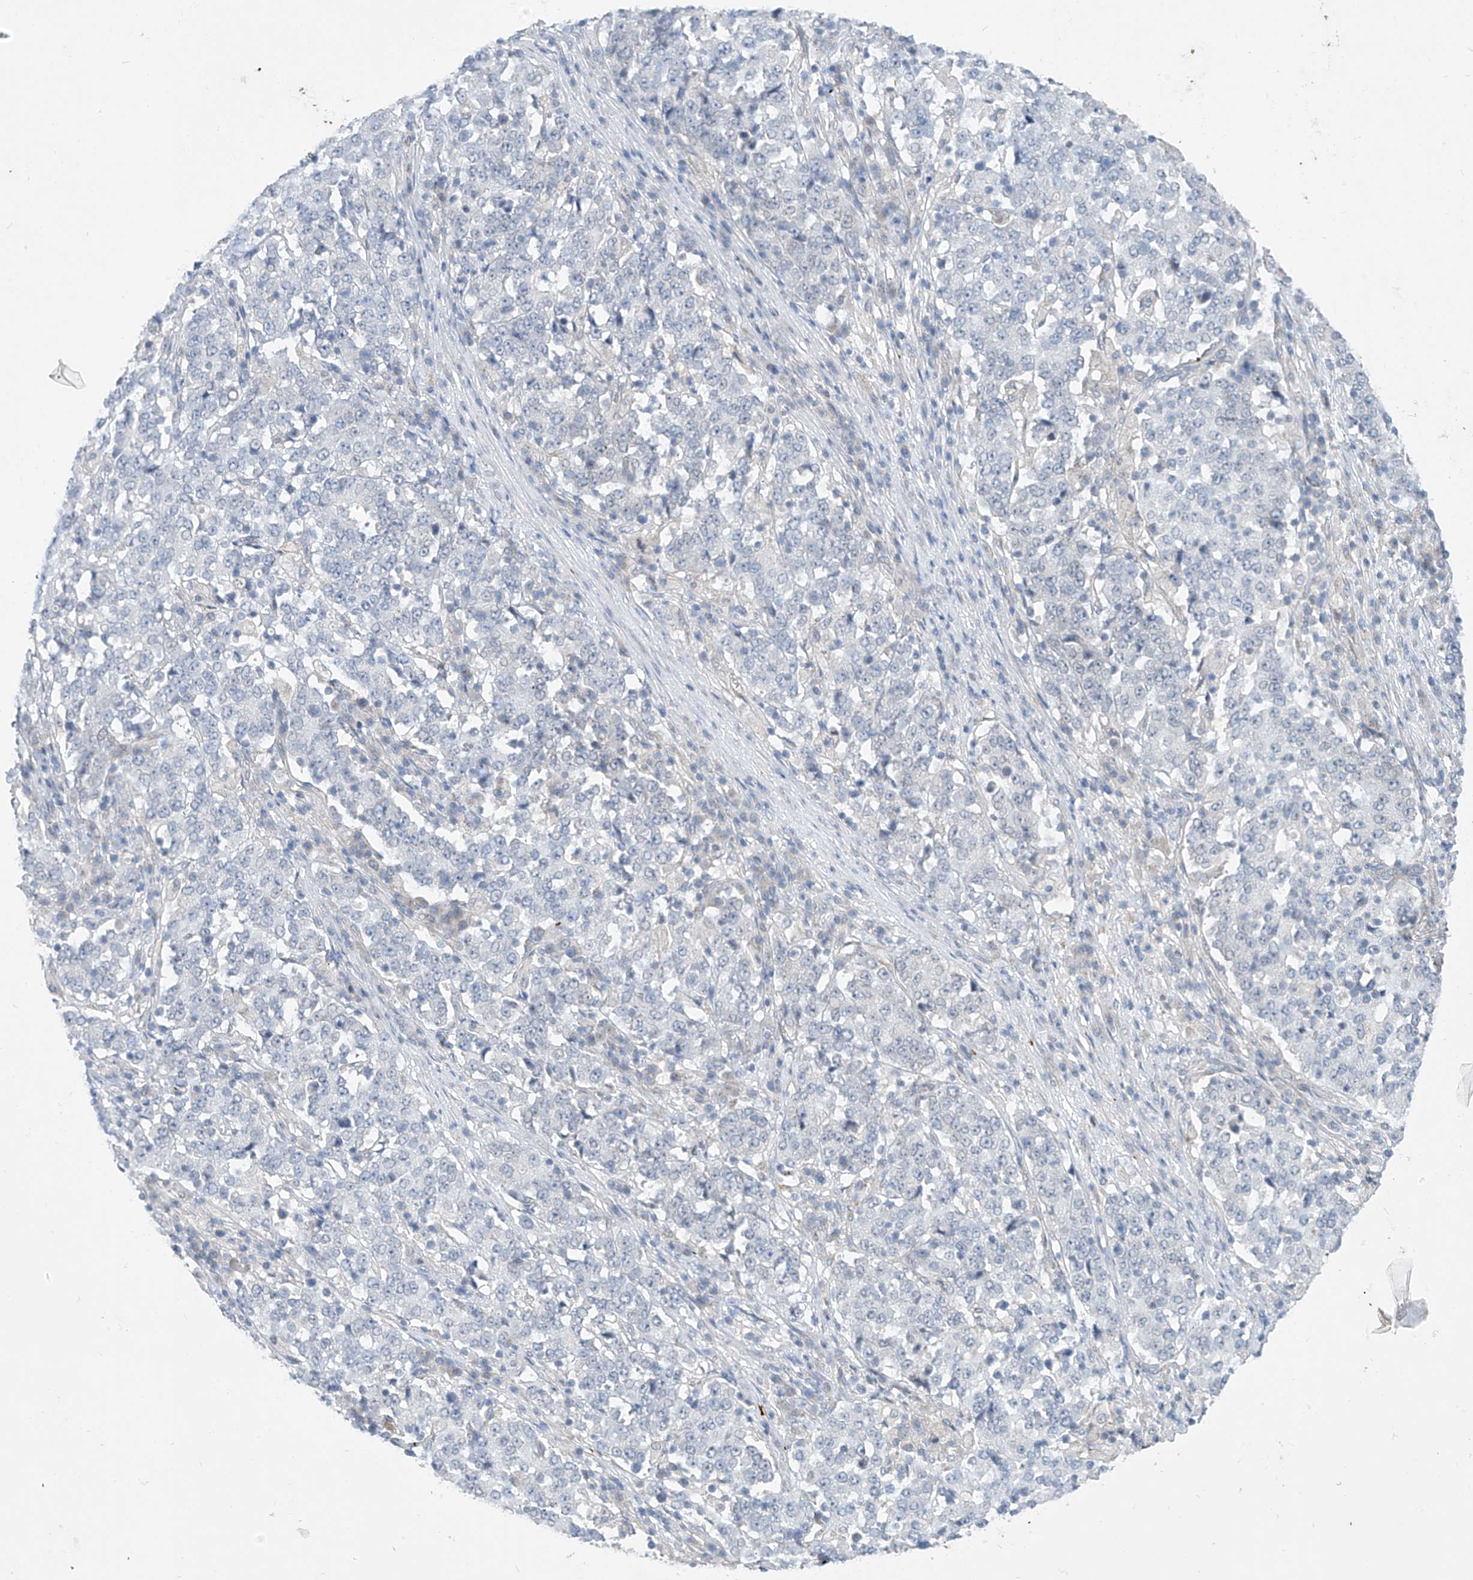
{"staining": {"intensity": "negative", "quantity": "none", "location": "none"}, "tissue": "stomach cancer", "cell_type": "Tumor cells", "image_type": "cancer", "snomed": [{"axis": "morphology", "description": "Adenocarcinoma, NOS"}, {"axis": "topography", "description": "Stomach"}], "caption": "High magnification brightfield microscopy of stomach cancer stained with DAB (3,3'-diaminobenzidine) (brown) and counterstained with hematoxylin (blue): tumor cells show no significant staining. The staining was performed using DAB (3,3'-diaminobenzidine) to visualize the protein expression in brown, while the nuclei were stained in blue with hematoxylin (Magnification: 20x).", "gene": "KRTAP25-1", "patient": {"sex": "male", "age": 59}}